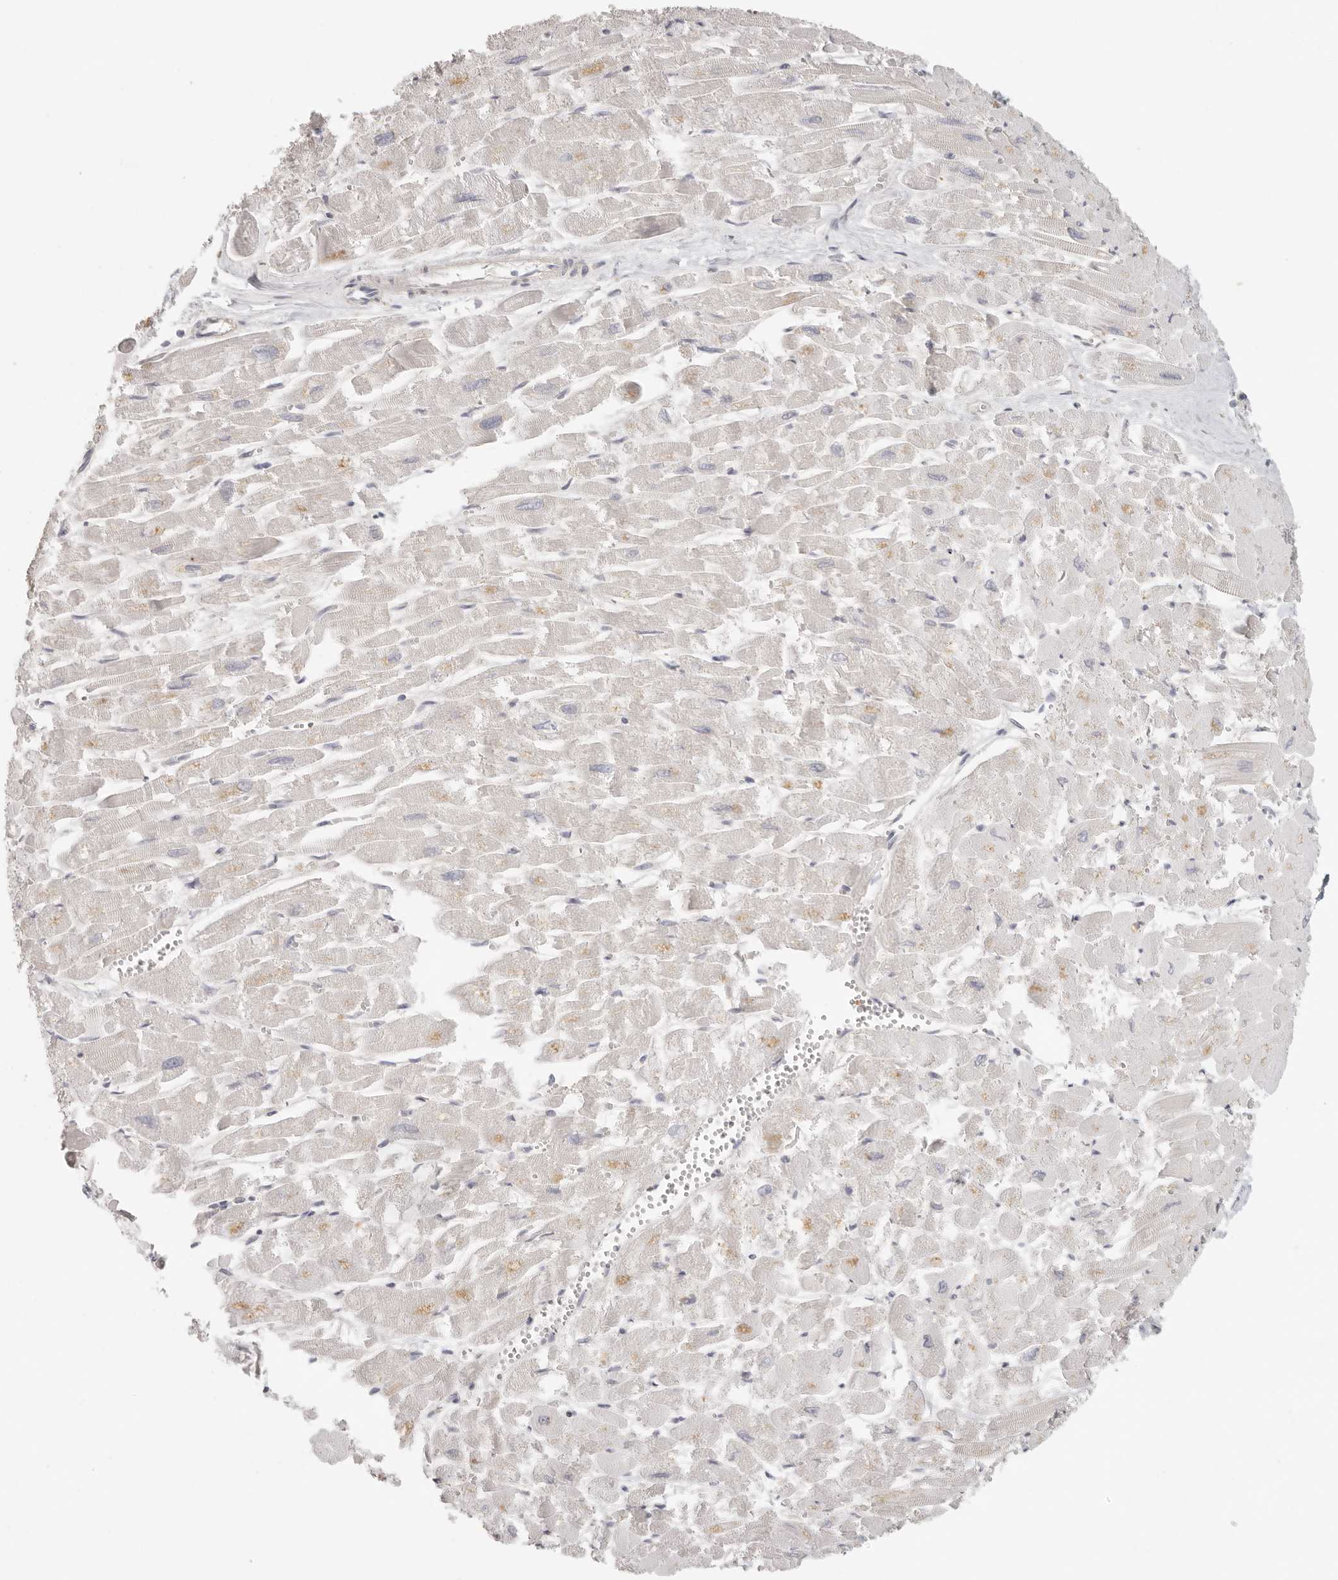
{"staining": {"intensity": "negative", "quantity": "none", "location": "none"}, "tissue": "heart muscle", "cell_type": "Cardiomyocytes", "image_type": "normal", "snomed": [{"axis": "morphology", "description": "Normal tissue, NOS"}, {"axis": "topography", "description": "Heart"}], "caption": "Immunohistochemistry of benign human heart muscle exhibits no expression in cardiomyocytes.", "gene": "ANXA9", "patient": {"sex": "male", "age": 54}}